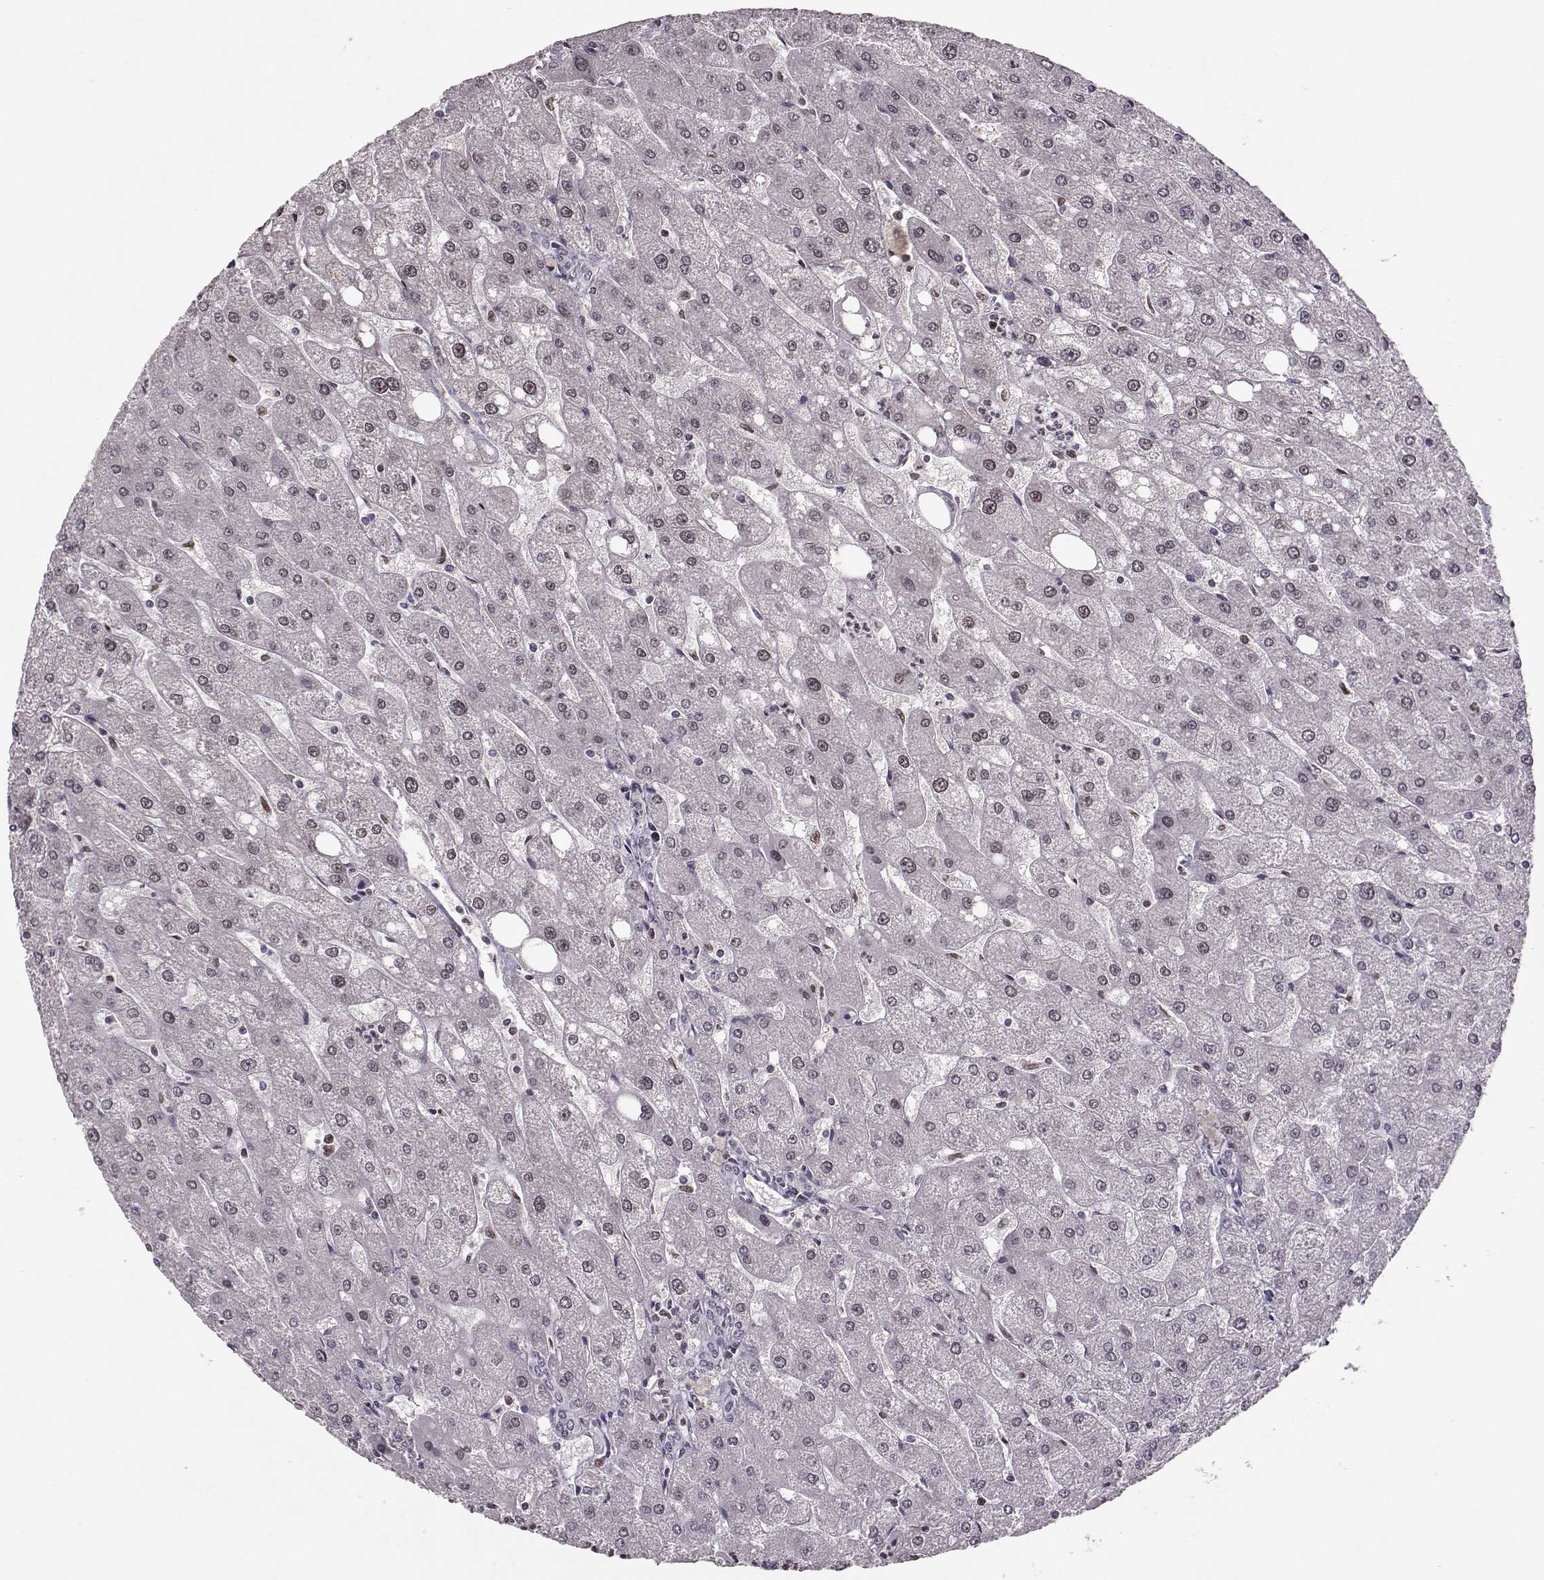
{"staining": {"intensity": "negative", "quantity": "none", "location": "none"}, "tissue": "liver", "cell_type": "Cholangiocytes", "image_type": "normal", "snomed": [{"axis": "morphology", "description": "Normal tissue, NOS"}, {"axis": "topography", "description": "Liver"}], "caption": "An immunohistochemistry histopathology image of normal liver is shown. There is no staining in cholangiocytes of liver. (Immunohistochemistry, brightfield microscopy, high magnification).", "gene": "KLF6", "patient": {"sex": "male", "age": 67}}